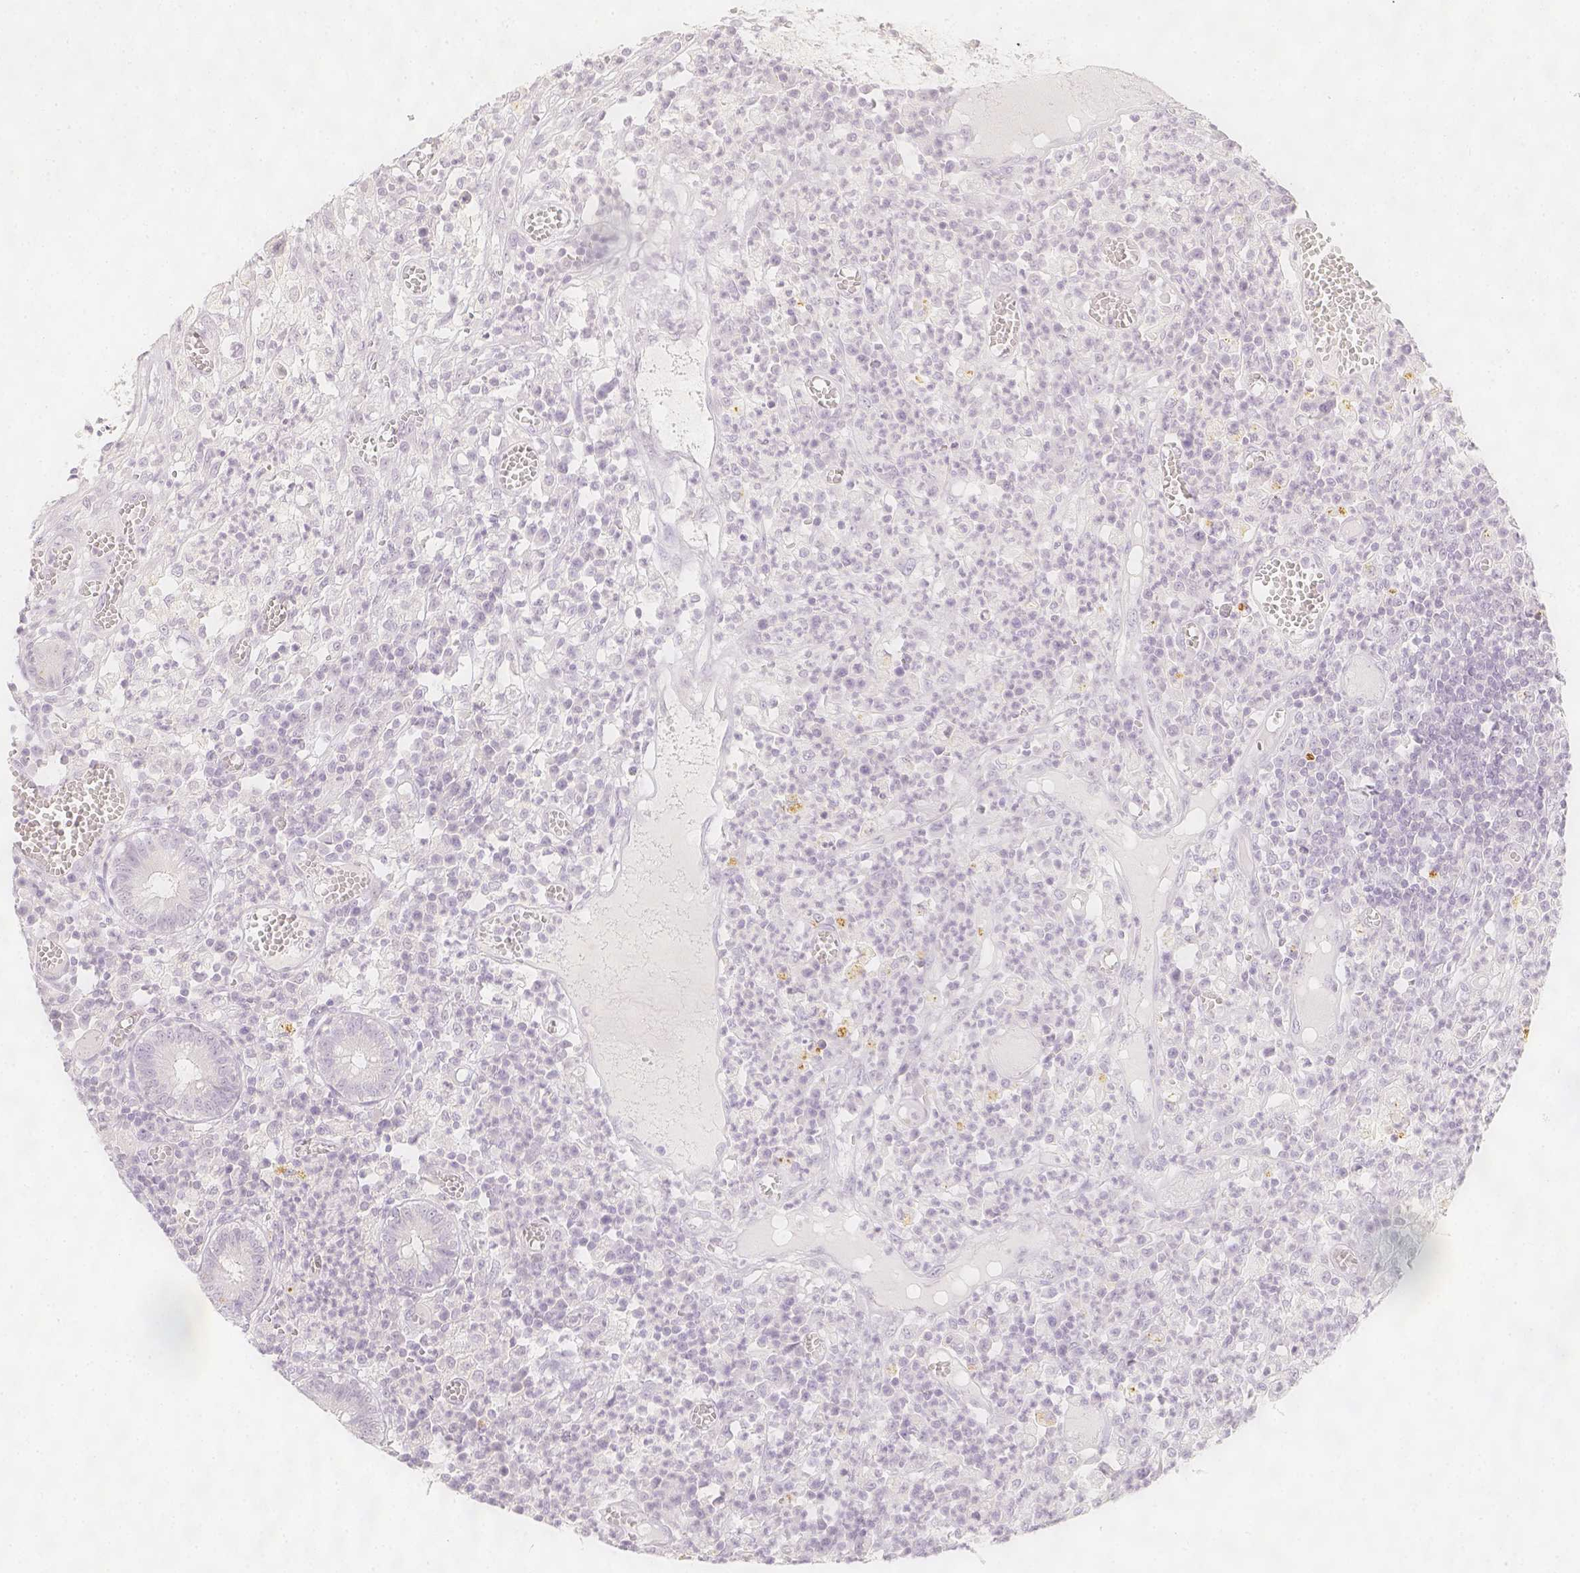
{"staining": {"intensity": "negative", "quantity": "none", "location": "none"}, "tissue": "colorectal cancer", "cell_type": "Tumor cells", "image_type": "cancer", "snomed": [{"axis": "morphology", "description": "Normal tissue, NOS"}, {"axis": "morphology", "description": "Adenocarcinoma, NOS"}, {"axis": "topography", "description": "Colon"}], "caption": "Immunohistochemistry (IHC) photomicrograph of colorectal adenocarcinoma stained for a protein (brown), which demonstrates no expression in tumor cells.", "gene": "SLC18A1", "patient": {"sex": "male", "age": 65}}